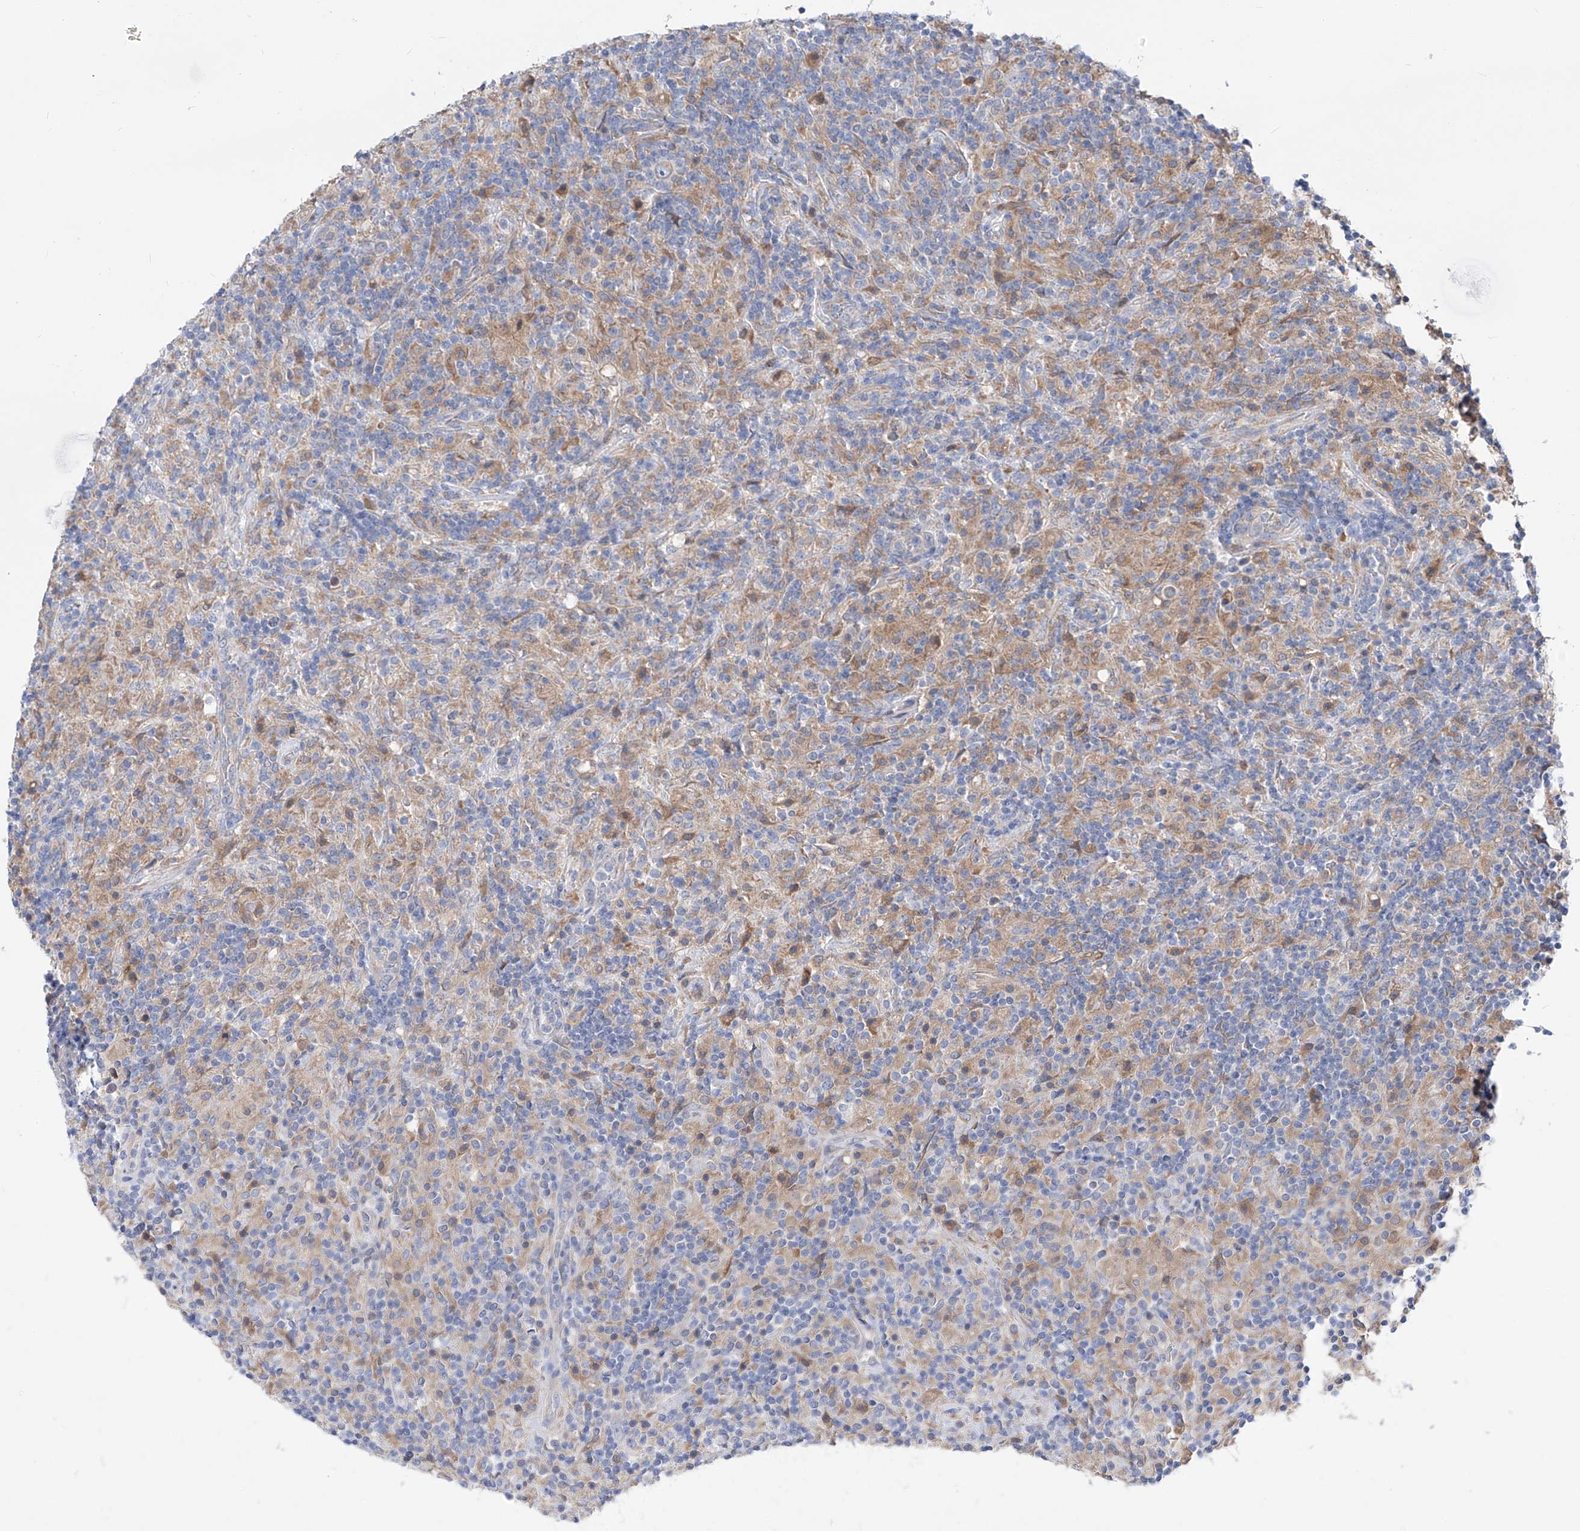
{"staining": {"intensity": "negative", "quantity": "none", "location": "none"}, "tissue": "lymphoma", "cell_type": "Tumor cells", "image_type": "cancer", "snomed": [{"axis": "morphology", "description": "Hodgkin's disease, NOS"}, {"axis": "topography", "description": "Lymph node"}], "caption": "High power microscopy image of an IHC histopathology image of lymphoma, revealing no significant staining in tumor cells. Nuclei are stained in blue.", "gene": "UFL1", "patient": {"sex": "male", "age": 70}}